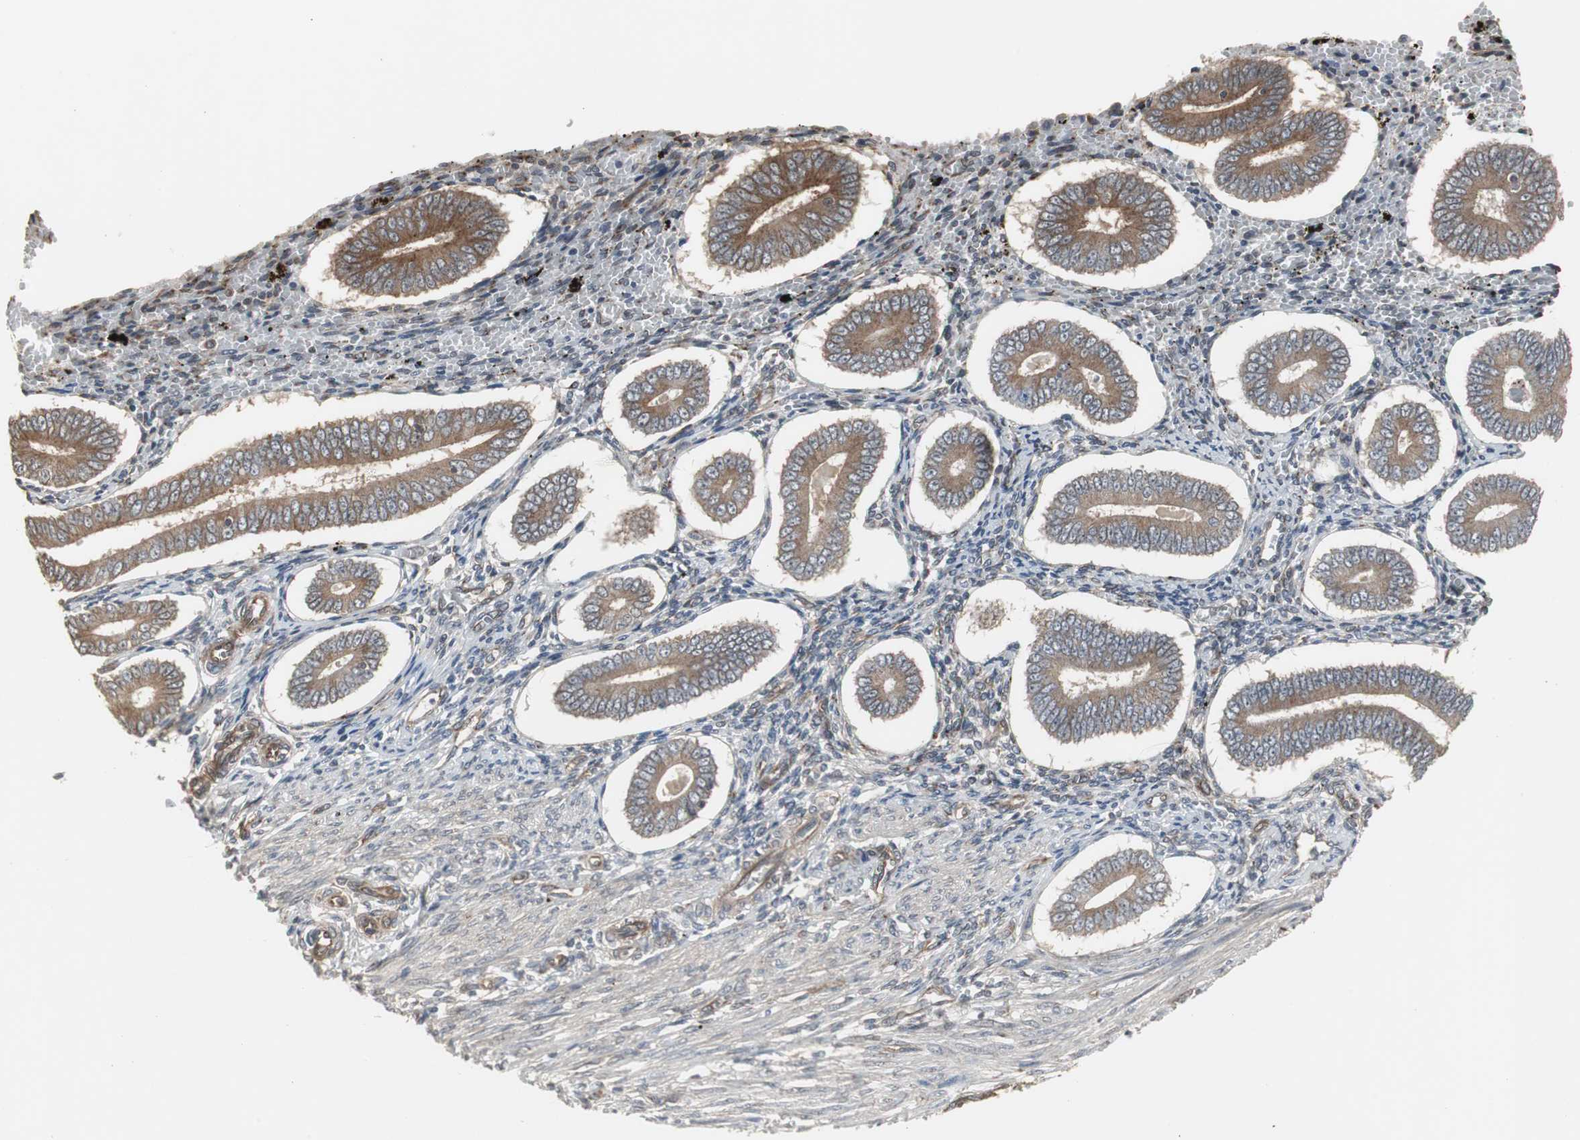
{"staining": {"intensity": "weak", "quantity": "25%-75%", "location": "cytoplasmic/membranous"}, "tissue": "endometrium", "cell_type": "Cells in endometrial stroma", "image_type": "normal", "snomed": [{"axis": "morphology", "description": "Normal tissue, NOS"}, {"axis": "topography", "description": "Endometrium"}], "caption": "About 25%-75% of cells in endometrial stroma in unremarkable human endometrium show weak cytoplasmic/membranous protein expression as visualized by brown immunohistochemical staining.", "gene": "ATP2B2", "patient": {"sex": "female", "age": 42}}